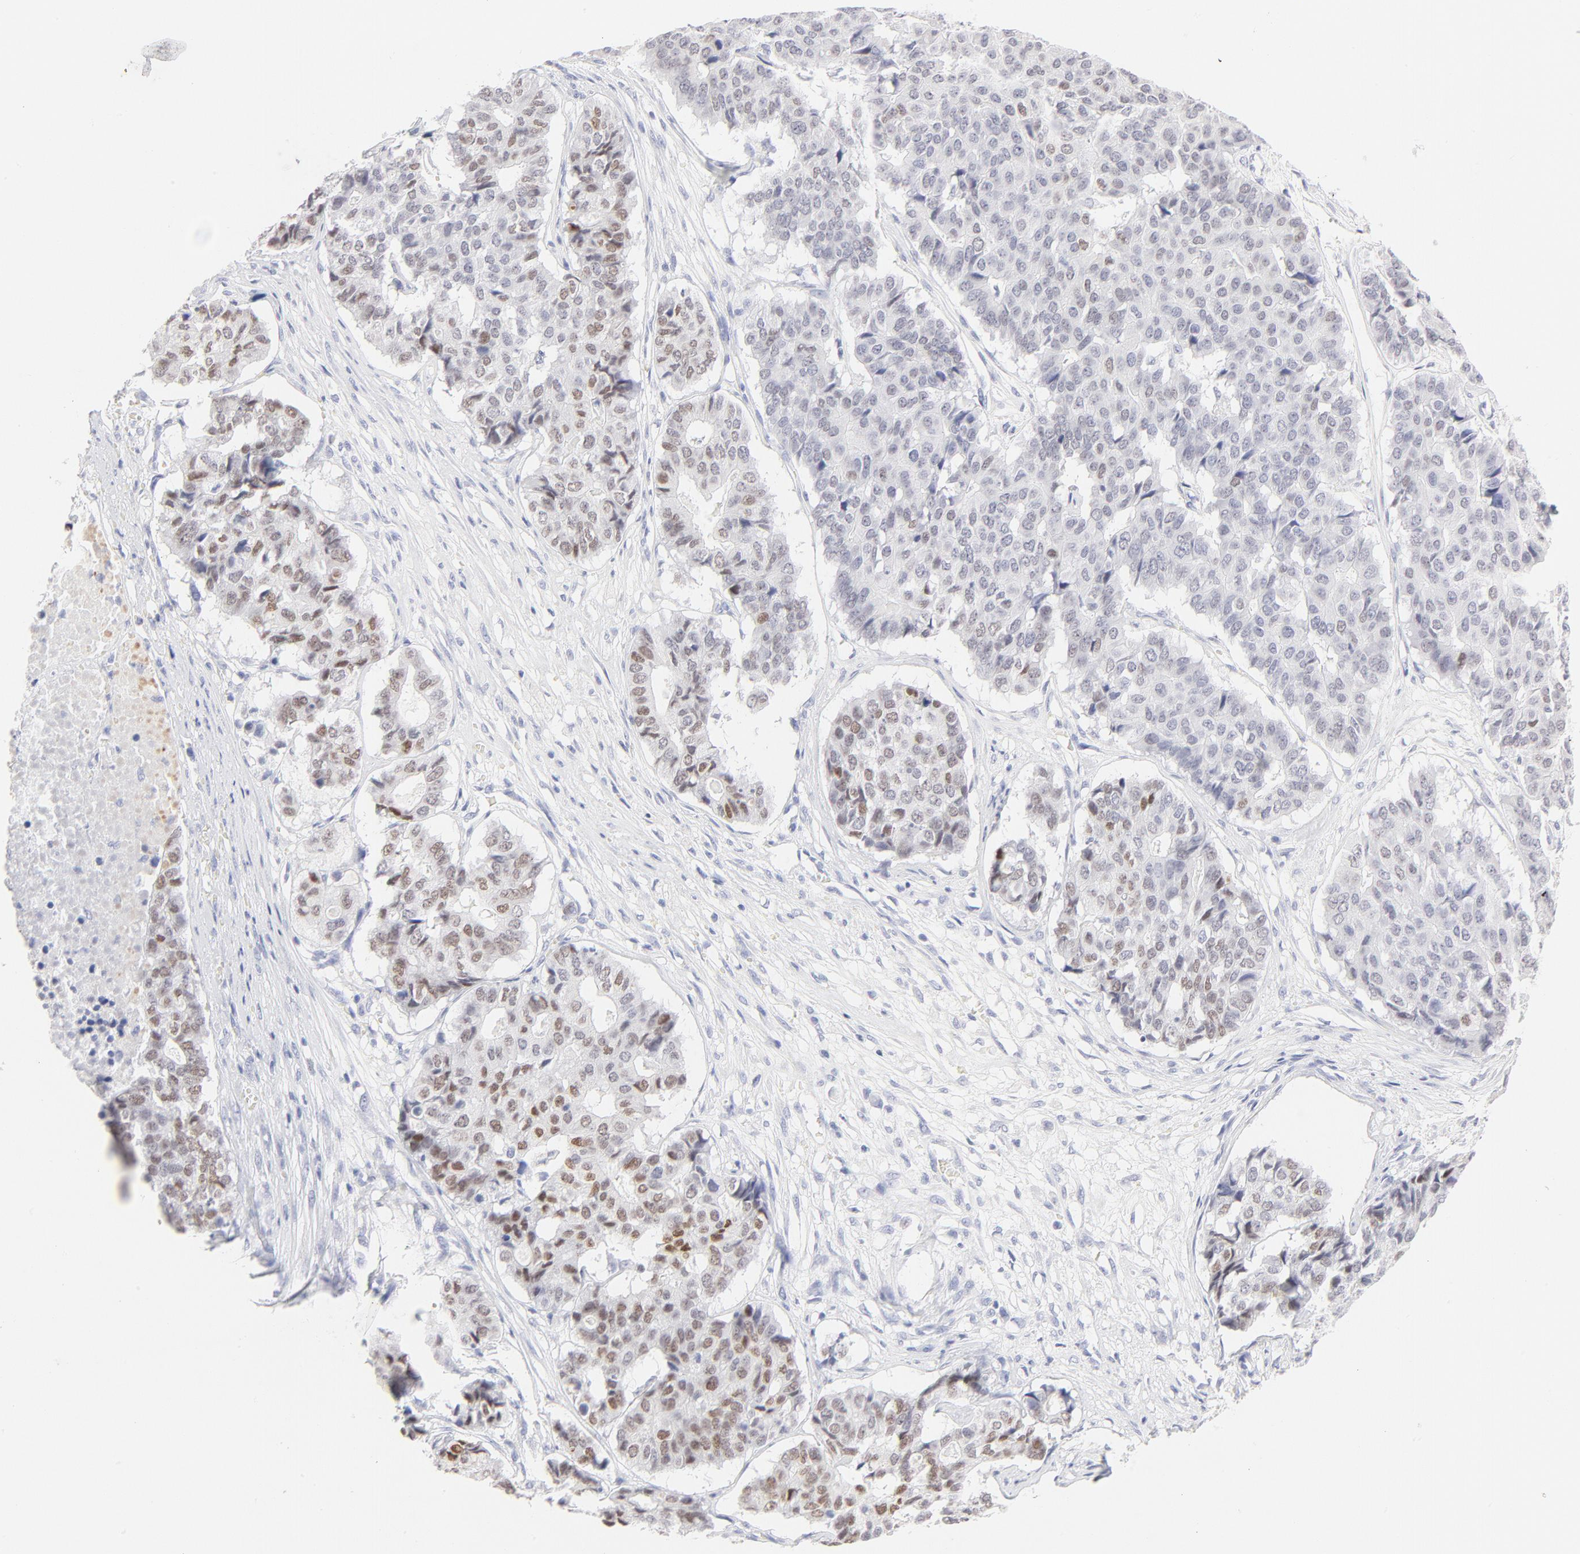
{"staining": {"intensity": "moderate", "quantity": "25%-75%", "location": "nuclear"}, "tissue": "pancreatic cancer", "cell_type": "Tumor cells", "image_type": "cancer", "snomed": [{"axis": "morphology", "description": "Adenocarcinoma, NOS"}, {"axis": "topography", "description": "Pancreas"}], "caption": "Pancreatic cancer was stained to show a protein in brown. There is medium levels of moderate nuclear expression in approximately 25%-75% of tumor cells.", "gene": "ELF3", "patient": {"sex": "male", "age": 50}}